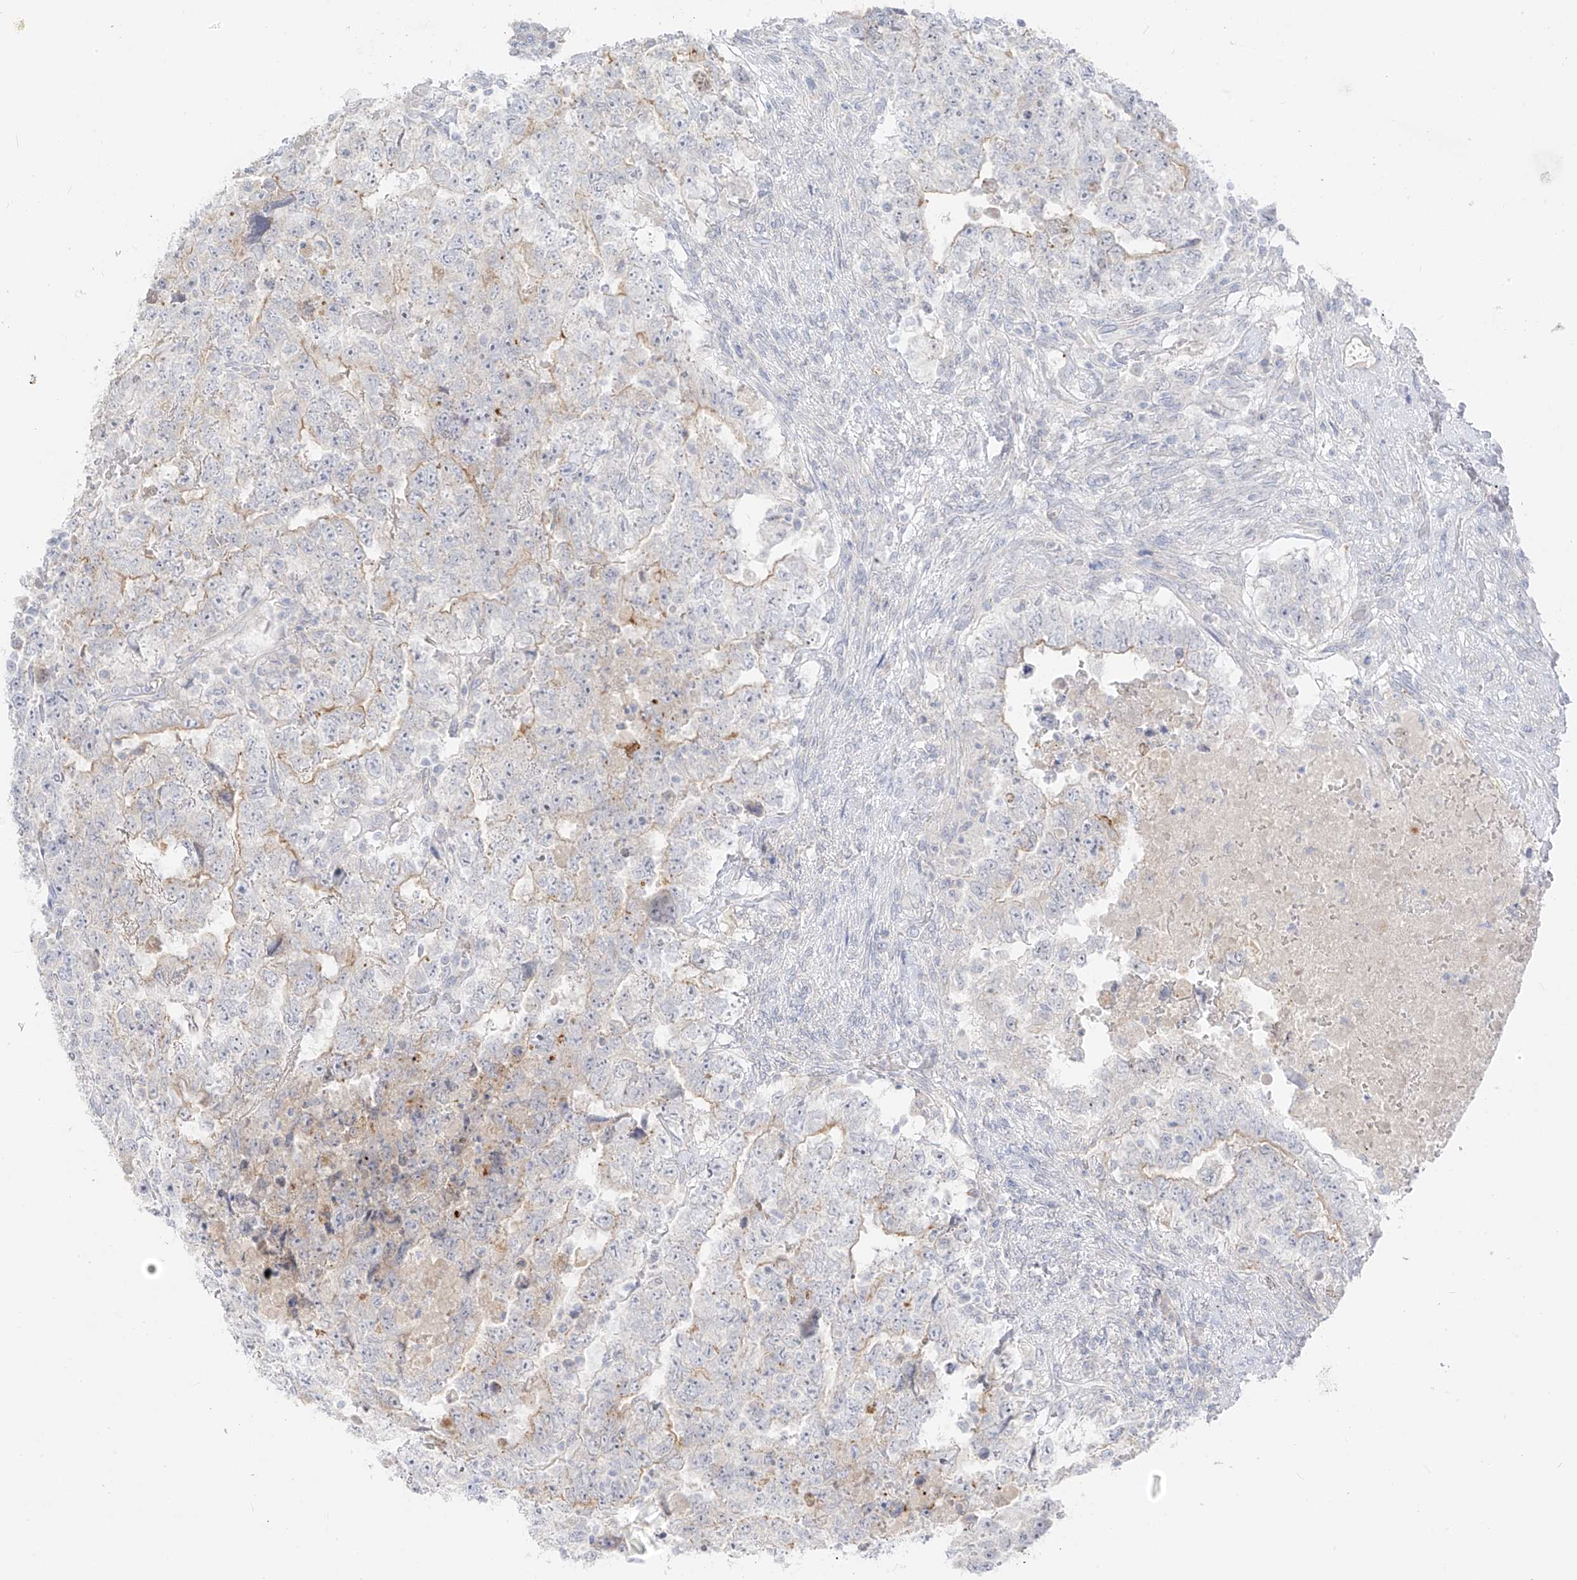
{"staining": {"intensity": "weak", "quantity": "<25%", "location": "cytoplasmic/membranous"}, "tissue": "testis cancer", "cell_type": "Tumor cells", "image_type": "cancer", "snomed": [{"axis": "morphology", "description": "Carcinoma, Embryonal, NOS"}, {"axis": "topography", "description": "Testis"}], "caption": "A photomicrograph of testis cancer stained for a protein demonstrates no brown staining in tumor cells.", "gene": "C11orf87", "patient": {"sex": "male", "age": 36}}